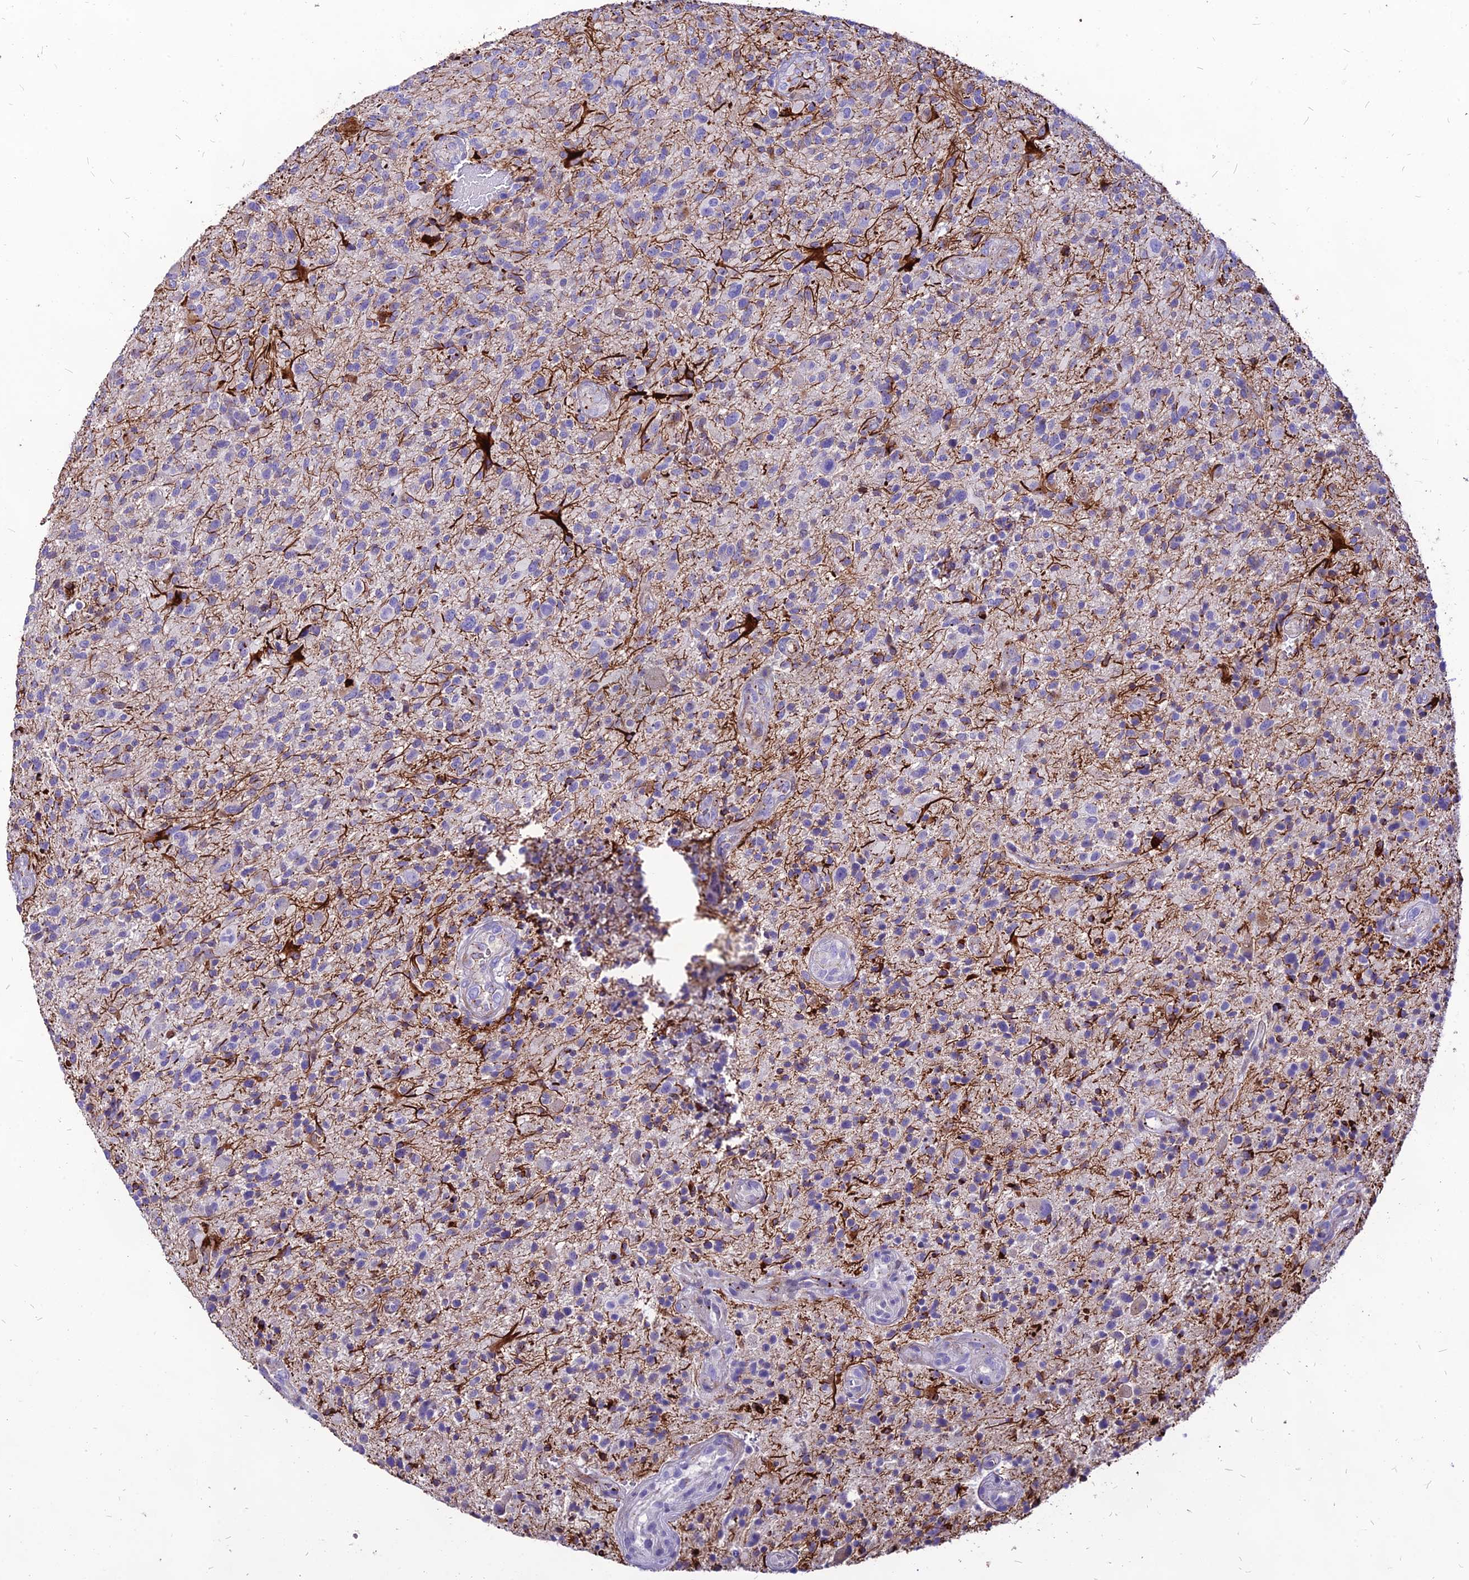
{"staining": {"intensity": "negative", "quantity": "none", "location": "none"}, "tissue": "glioma", "cell_type": "Tumor cells", "image_type": "cancer", "snomed": [{"axis": "morphology", "description": "Glioma, malignant, High grade"}, {"axis": "topography", "description": "Brain"}], "caption": "Immunohistochemical staining of human high-grade glioma (malignant) shows no significant positivity in tumor cells. (Stains: DAB (3,3'-diaminobenzidine) IHC with hematoxylin counter stain, Microscopy: brightfield microscopy at high magnification).", "gene": "RIMOC1", "patient": {"sex": "male", "age": 47}}